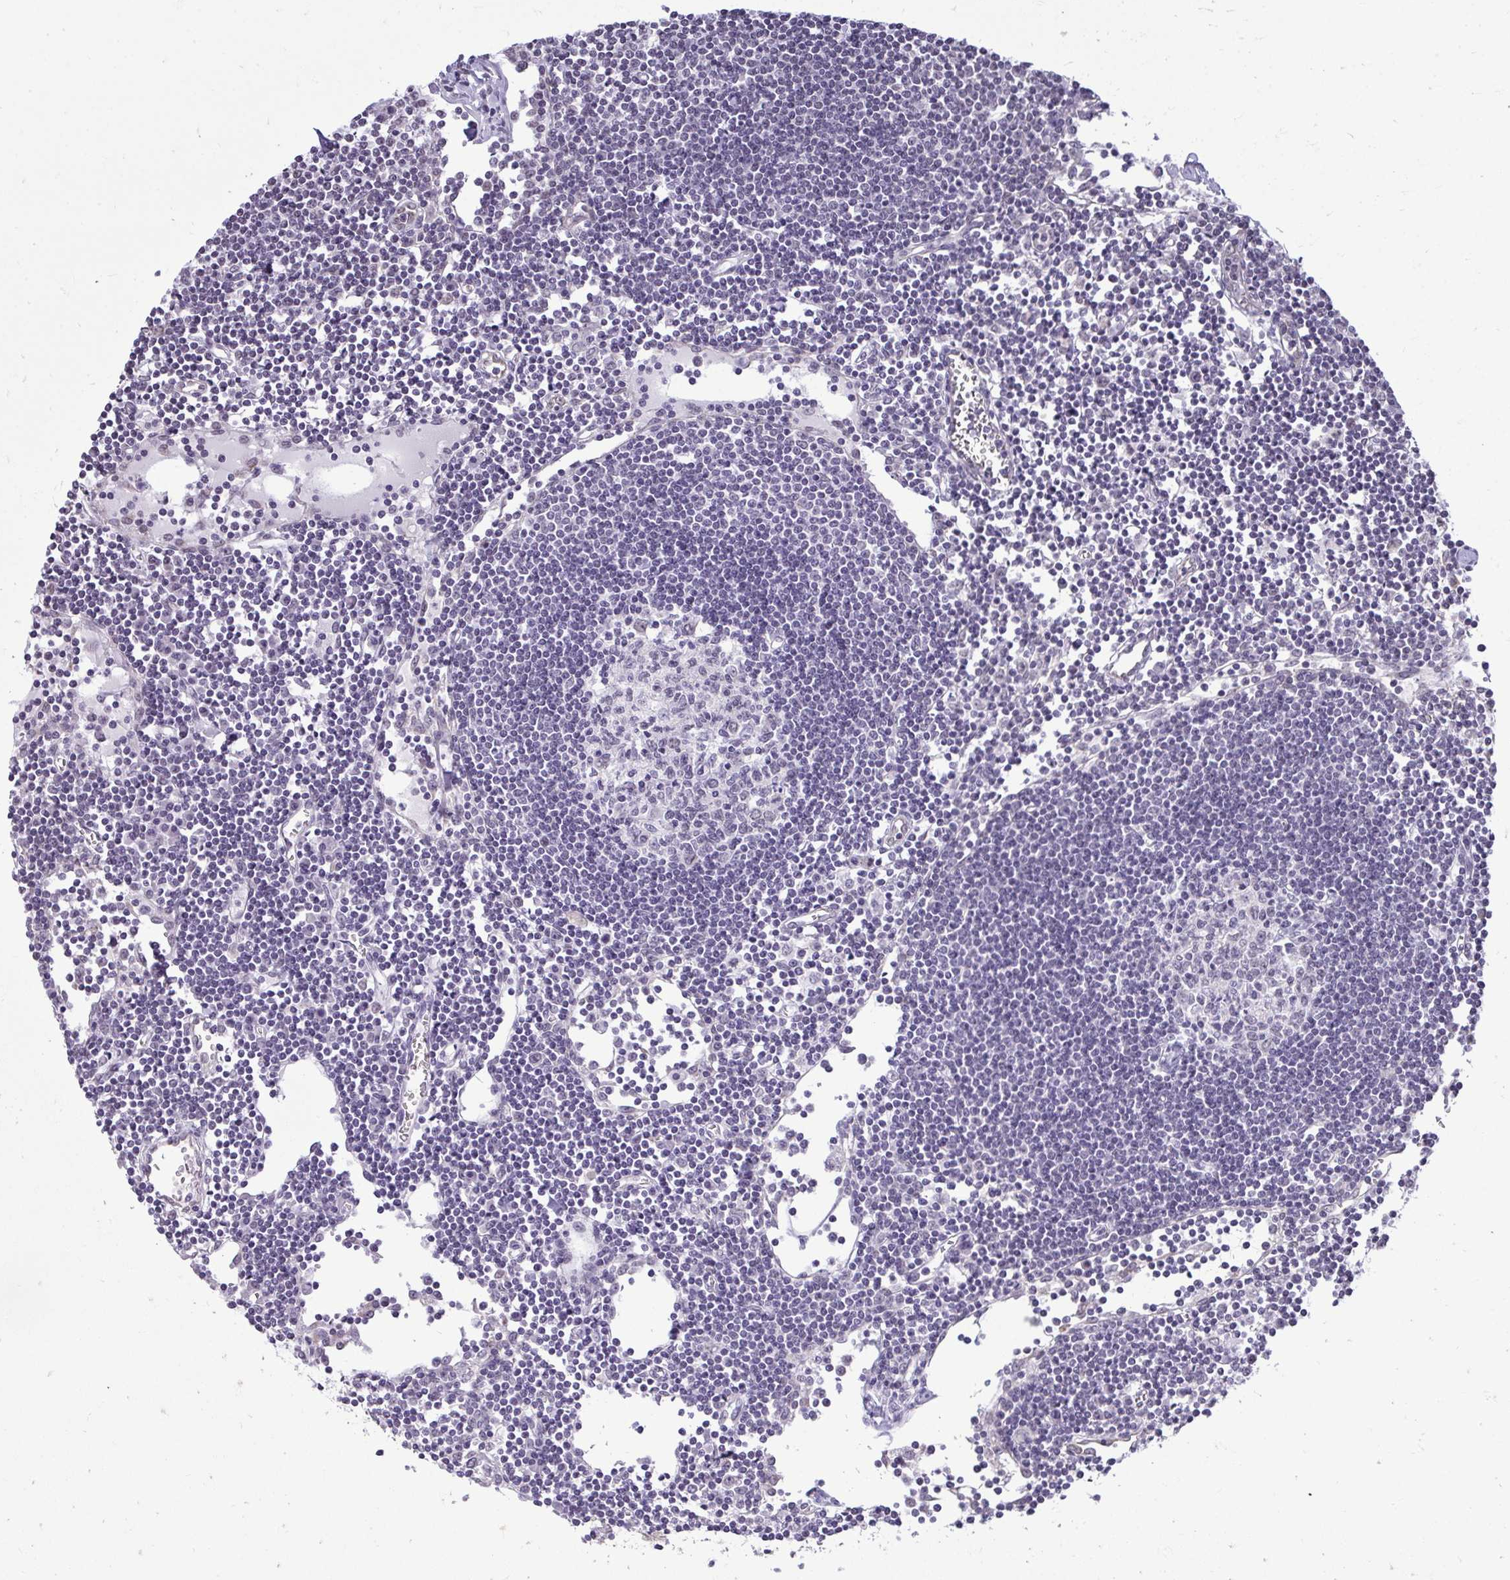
{"staining": {"intensity": "negative", "quantity": "none", "location": "none"}, "tissue": "lymph node", "cell_type": "Germinal center cells", "image_type": "normal", "snomed": [{"axis": "morphology", "description": "Normal tissue, NOS"}, {"axis": "topography", "description": "Lymph node"}], "caption": "A high-resolution micrograph shows immunohistochemistry staining of normal lymph node, which shows no significant positivity in germinal center cells. Brightfield microscopy of immunohistochemistry stained with DAB (3,3'-diaminobenzidine) (brown) and hematoxylin (blue), captured at high magnification.", "gene": "NPPA", "patient": {"sex": "female", "age": 65}}